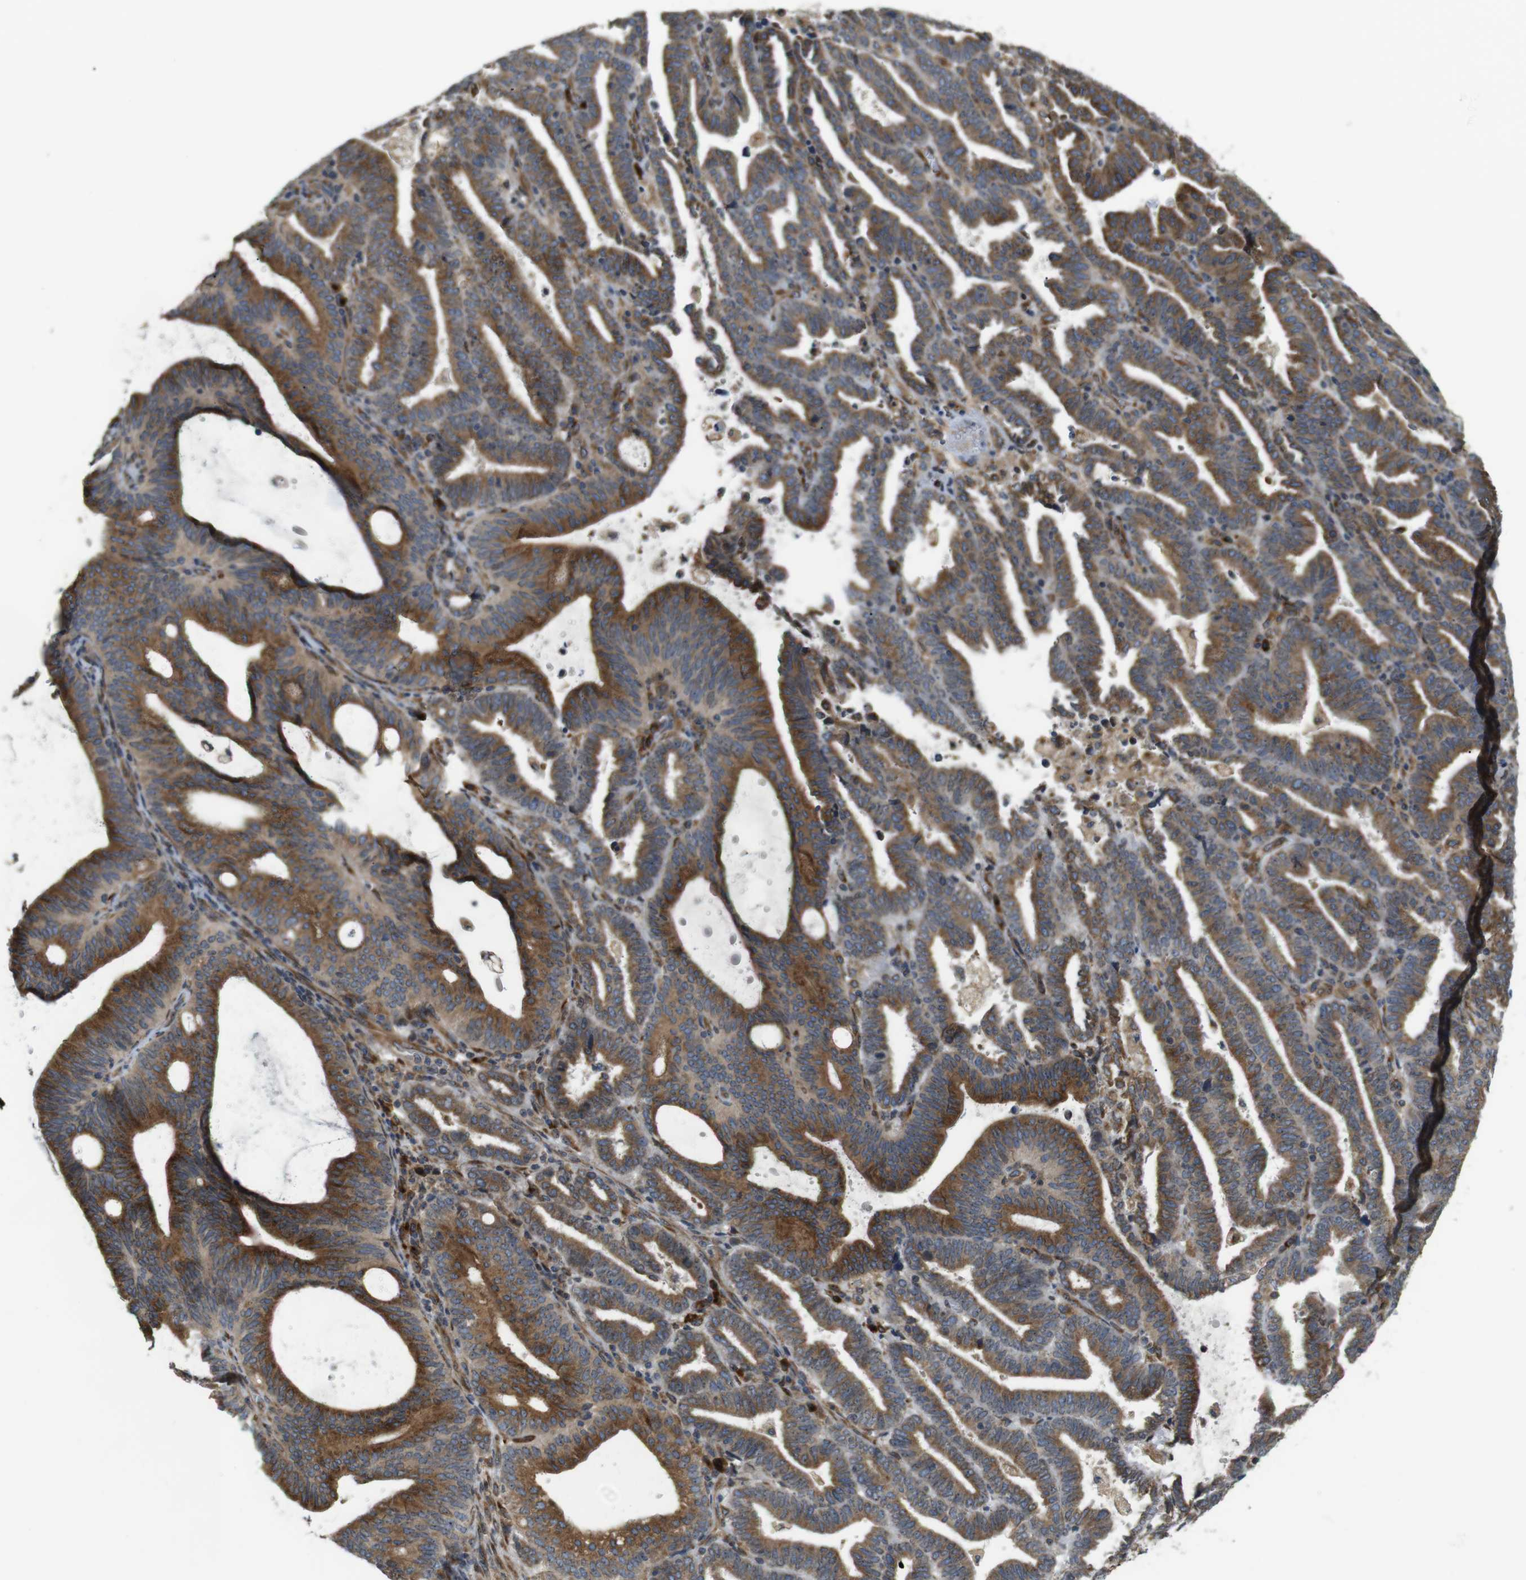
{"staining": {"intensity": "strong", "quantity": ">75%", "location": "cytoplasmic/membranous"}, "tissue": "endometrial cancer", "cell_type": "Tumor cells", "image_type": "cancer", "snomed": [{"axis": "morphology", "description": "Adenocarcinoma, NOS"}, {"axis": "topography", "description": "Uterus"}], "caption": "An IHC photomicrograph of tumor tissue is shown. Protein staining in brown shows strong cytoplasmic/membranous positivity in endometrial cancer within tumor cells.", "gene": "TMEM143", "patient": {"sex": "female", "age": 83}}